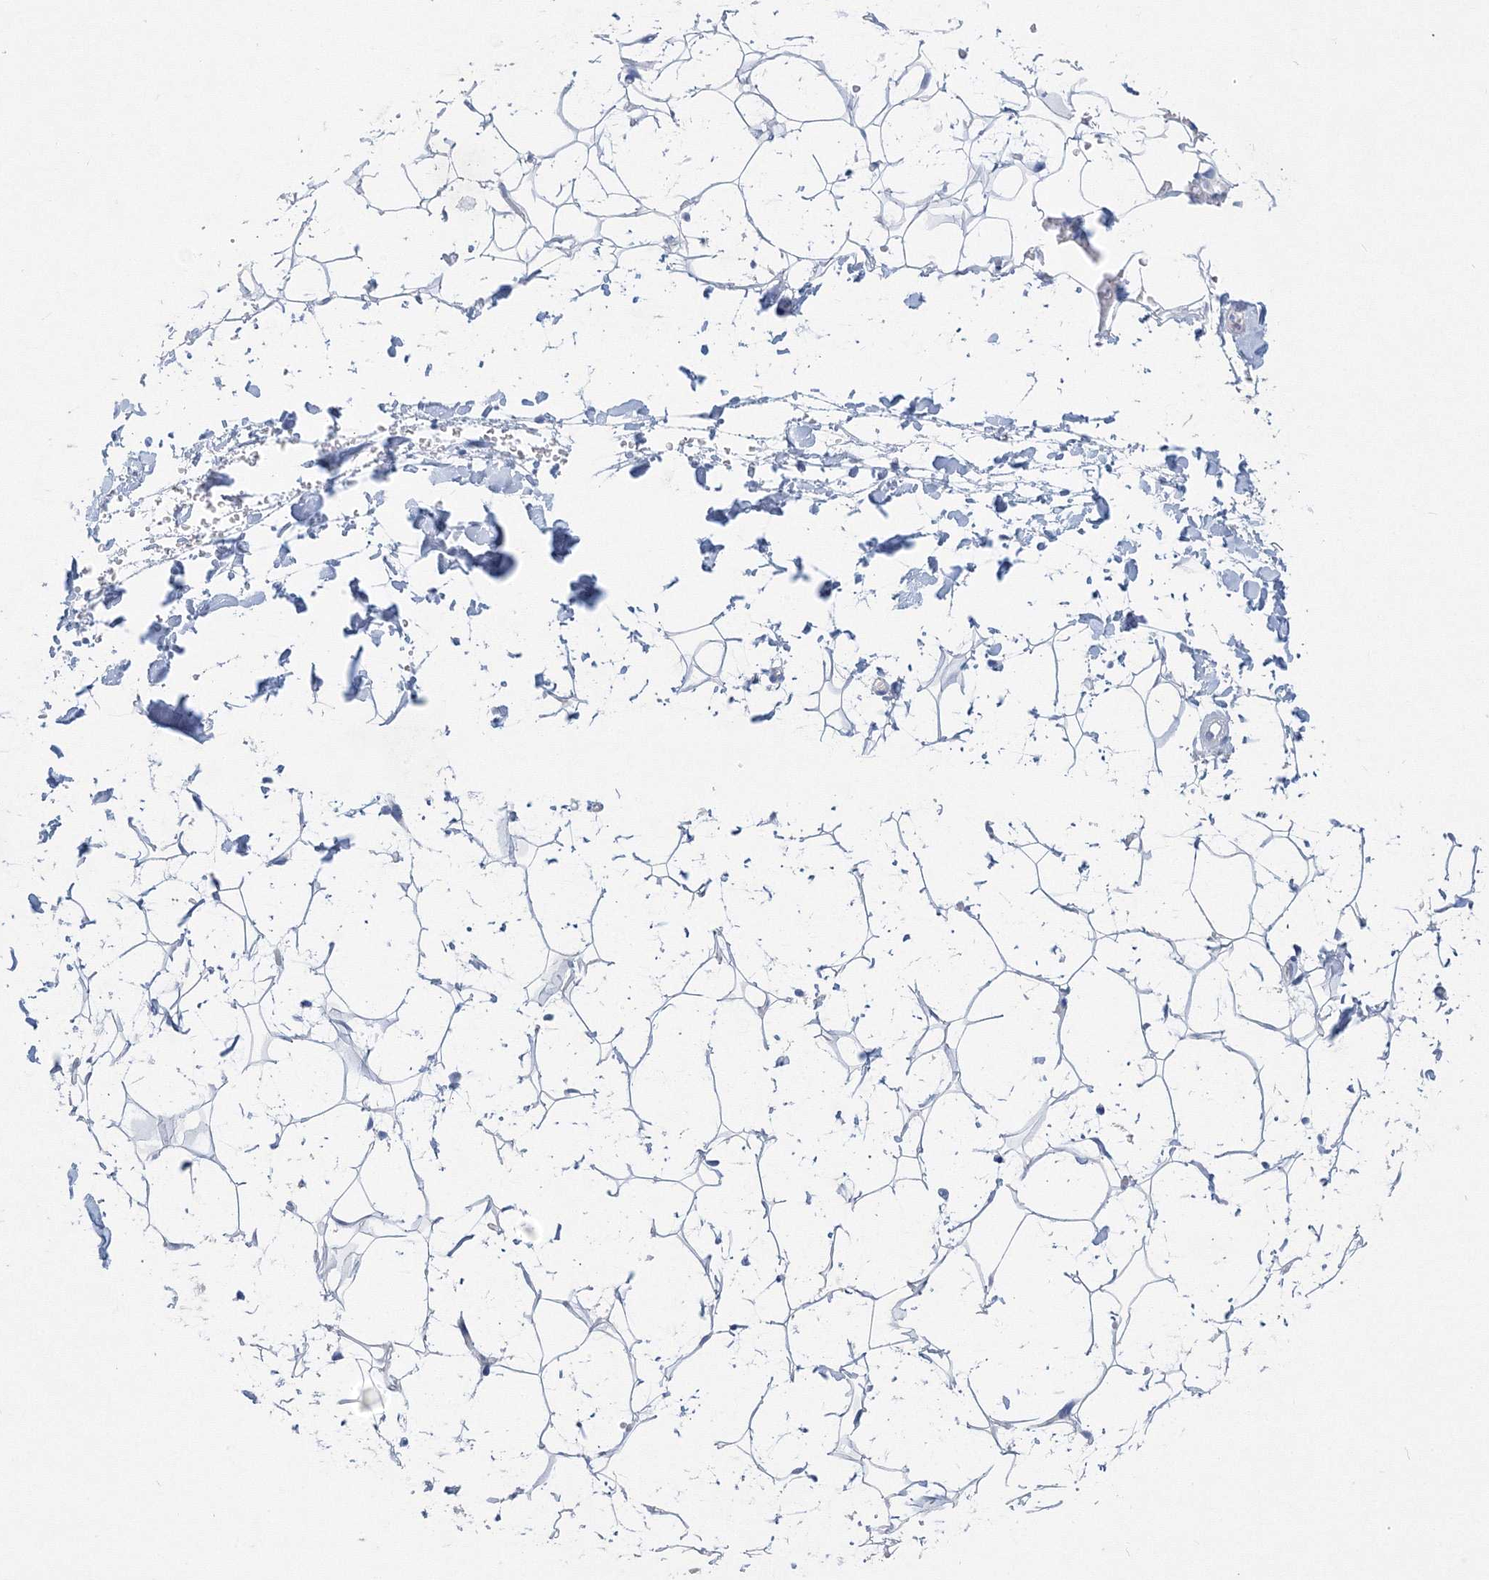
{"staining": {"intensity": "negative", "quantity": "none", "location": "none"}, "tissue": "adipose tissue", "cell_type": "Adipocytes", "image_type": "normal", "snomed": [{"axis": "morphology", "description": "Normal tissue, NOS"}, {"axis": "topography", "description": "Breast"}], "caption": "The immunohistochemistry (IHC) image has no significant expression in adipocytes of adipose tissue.", "gene": "OSBPL6", "patient": {"sex": "female", "age": 26}}